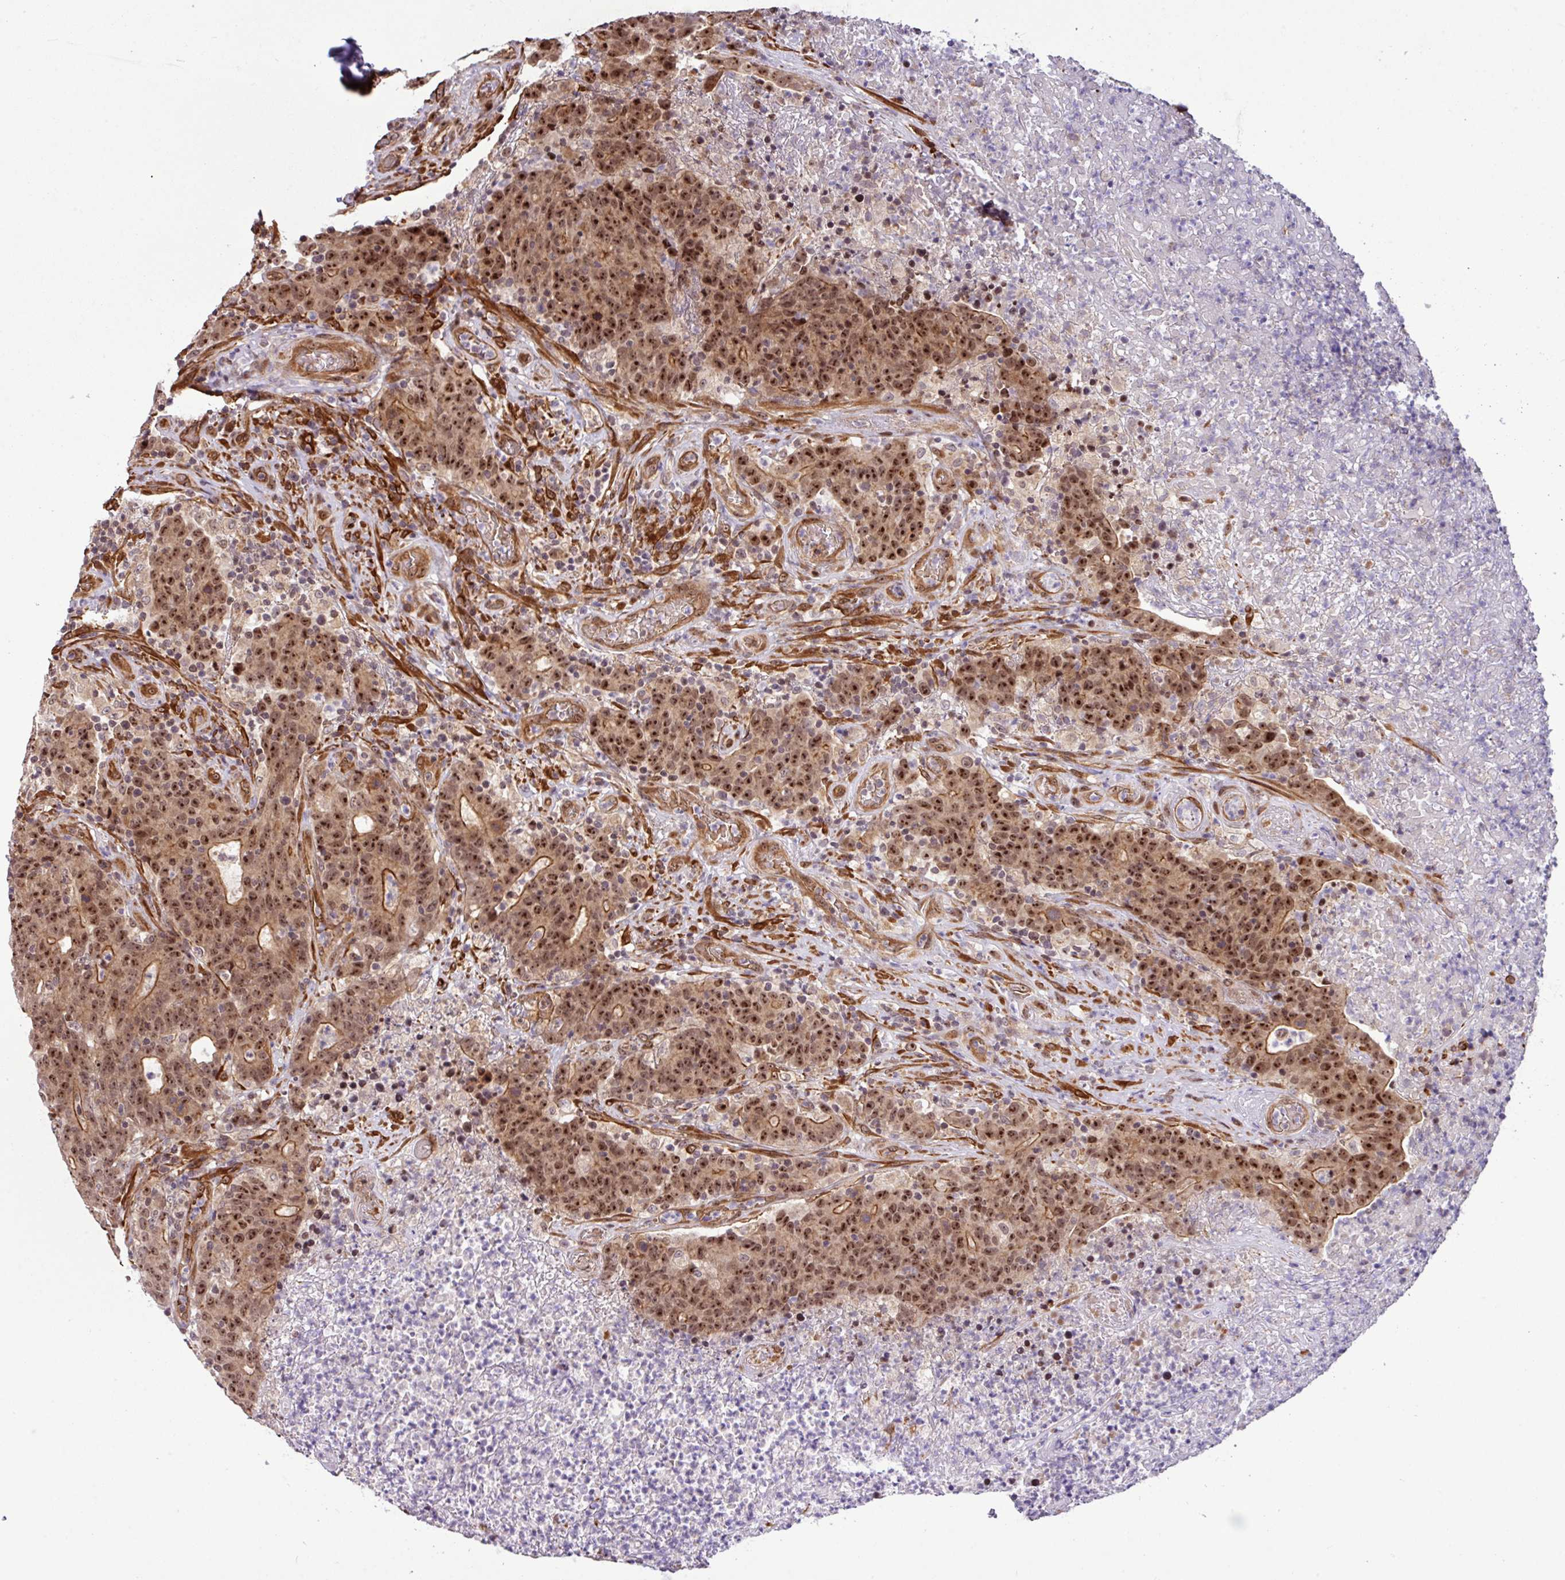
{"staining": {"intensity": "strong", "quantity": ">75%", "location": "cytoplasmic/membranous,nuclear"}, "tissue": "colorectal cancer", "cell_type": "Tumor cells", "image_type": "cancer", "snomed": [{"axis": "morphology", "description": "Adenocarcinoma, NOS"}, {"axis": "topography", "description": "Colon"}], "caption": "IHC (DAB) staining of colorectal cancer (adenocarcinoma) reveals strong cytoplasmic/membranous and nuclear protein expression in about >75% of tumor cells. (brown staining indicates protein expression, while blue staining denotes nuclei).", "gene": "C7orf50", "patient": {"sex": "female", "age": 75}}